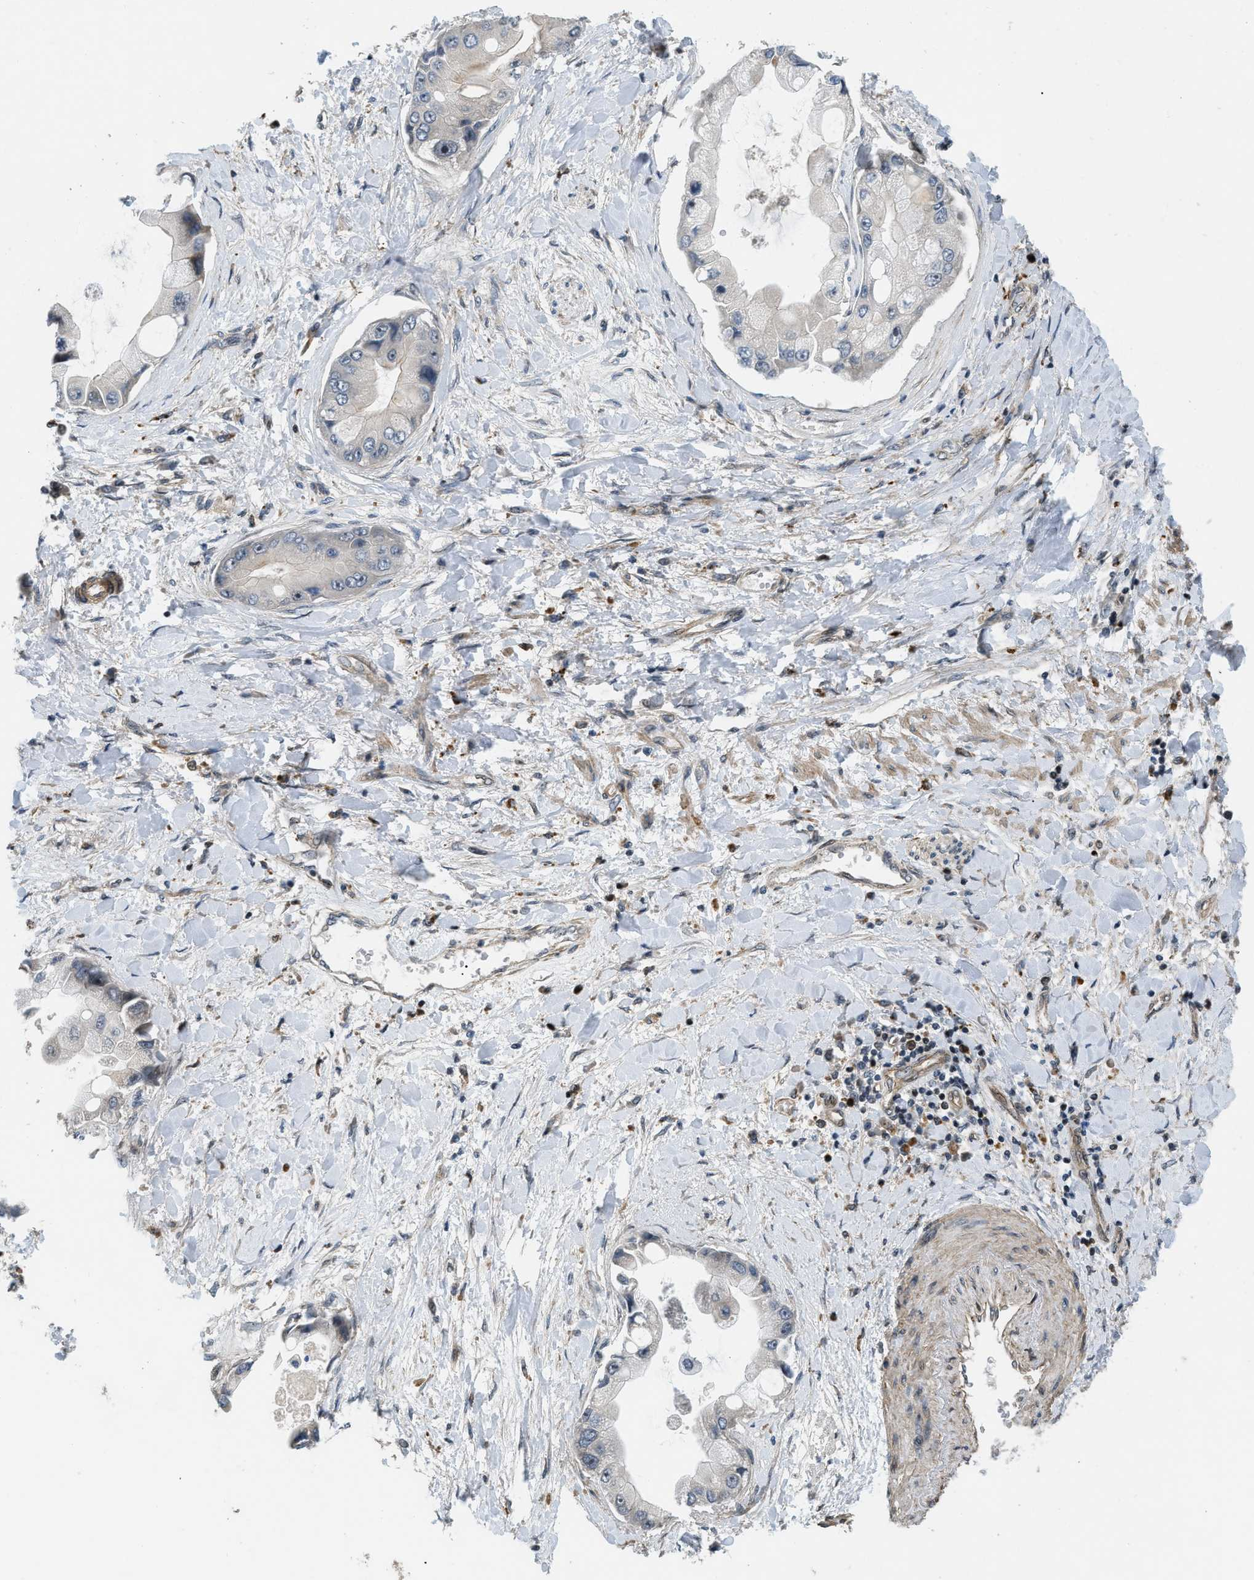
{"staining": {"intensity": "negative", "quantity": "none", "location": "none"}, "tissue": "liver cancer", "cell_type": "Tumor cells", "image_type": "cancer", "snomed": [{"axis": "morphology", "description": "Cholangiocarcinoma"}, {"axis": "topography", "description": "Liver"}], "caption": "Tumor cells are negative for protein expression in human liver cancer.", "gene": "LTA4H", "patient": {"sex": "male", "age": 50}}